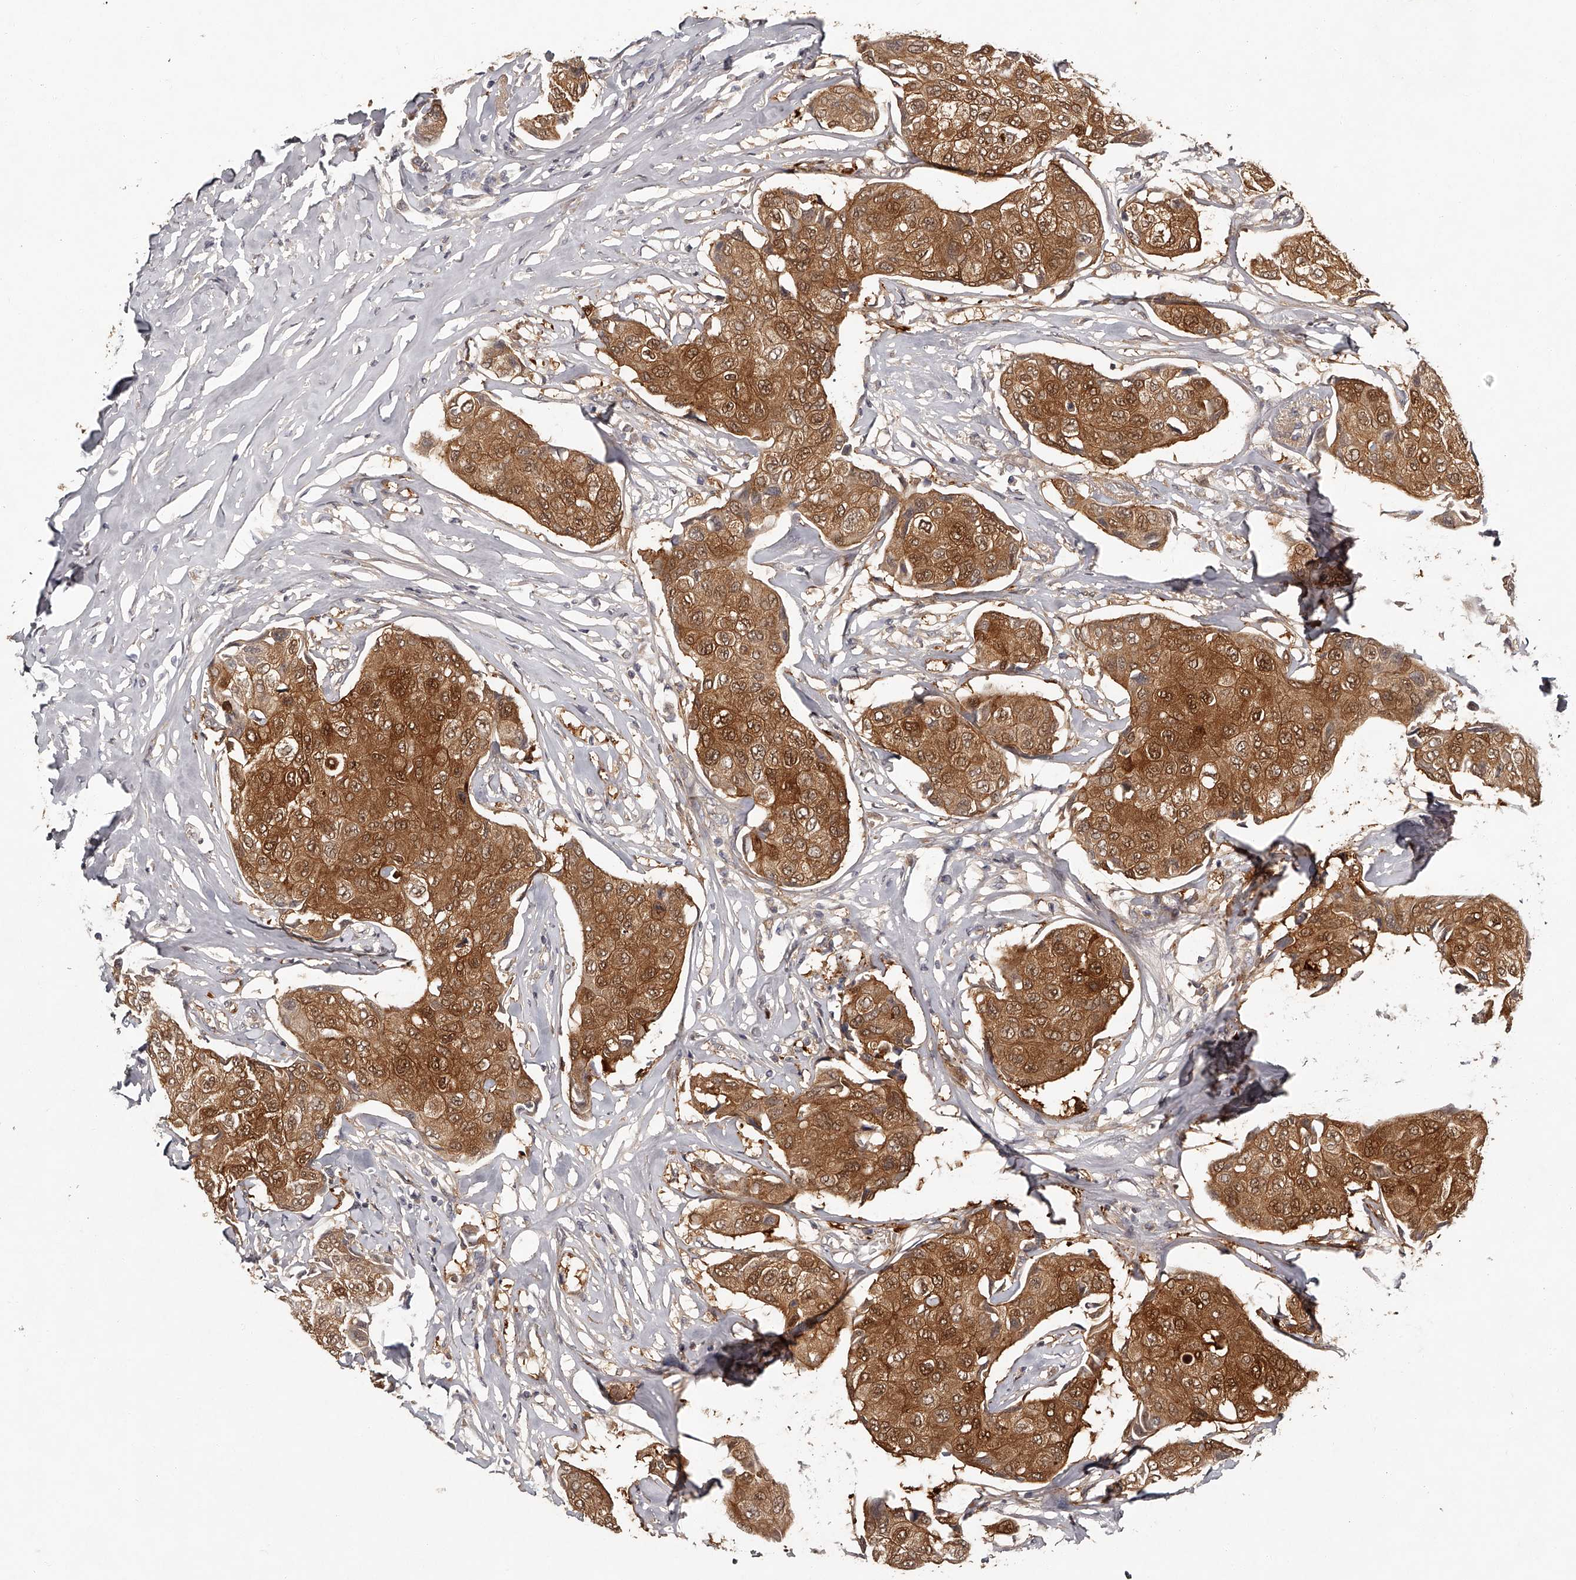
{"staining": {"intensity": "moderate", "quantity": ">75%", "location": "cytoplasmic/membranous,nuclear"}, "tissue": "breast cancer", "cell_type": "Tumor cells", "image_type": "cancer", "snomed": [{"axis": "morphology", "description": "Duct carcinoma"}, {"axis": "topography", "description": "Breast"}], "caption": "This image shows breast infiltrating ductal carcinoma stained with IHC to label a protein in brown. The cytoplasmic/membranous and nuclear of tumor cells show moderate positivity for the protein. Nuclei are counter-stained blue.", "gene": "GGCT", "patient": {"sex": "female", "age": 80}}